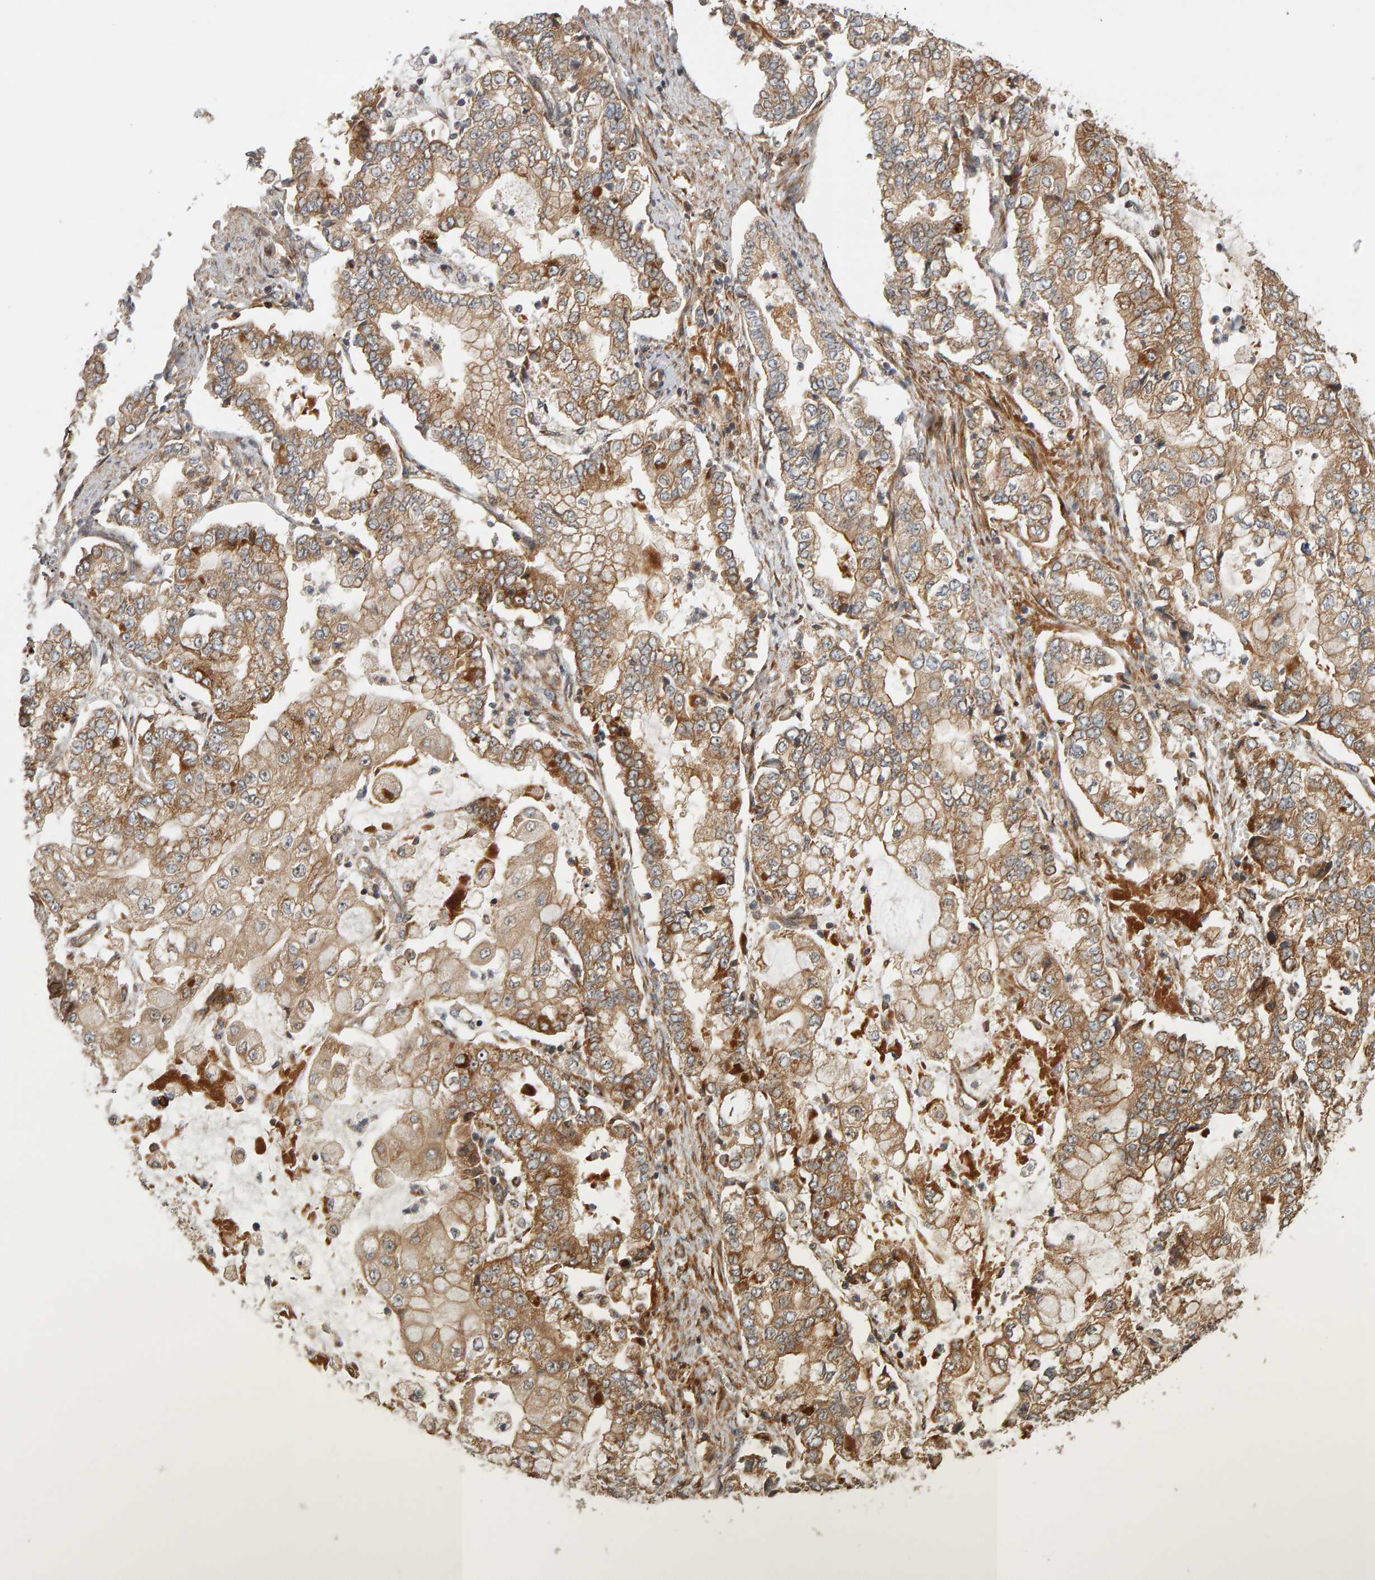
{"staining": {"intensity": "moderate", "quantity": ">75%", "location": "cytoplasmic/membranous"}, "tissue": "stomach cancer", "cell_type": "Tumor cells", "image_type": "cancer", "snomed": [{"axis": "morphology", "description": "Adenocarcinoma, NOS"}, {"axis": "topography", "description": "Stomach"}], "caption": "Immunohistochemical staining of stomach cancer (adenocarcinoma) demonstrates medium levels of moderate cytoplasmic/membranous protein expression in approximately >75% of tumor cells.", "gene": "ZFAND1", "patient": {"sex": "male", "age": 76}}